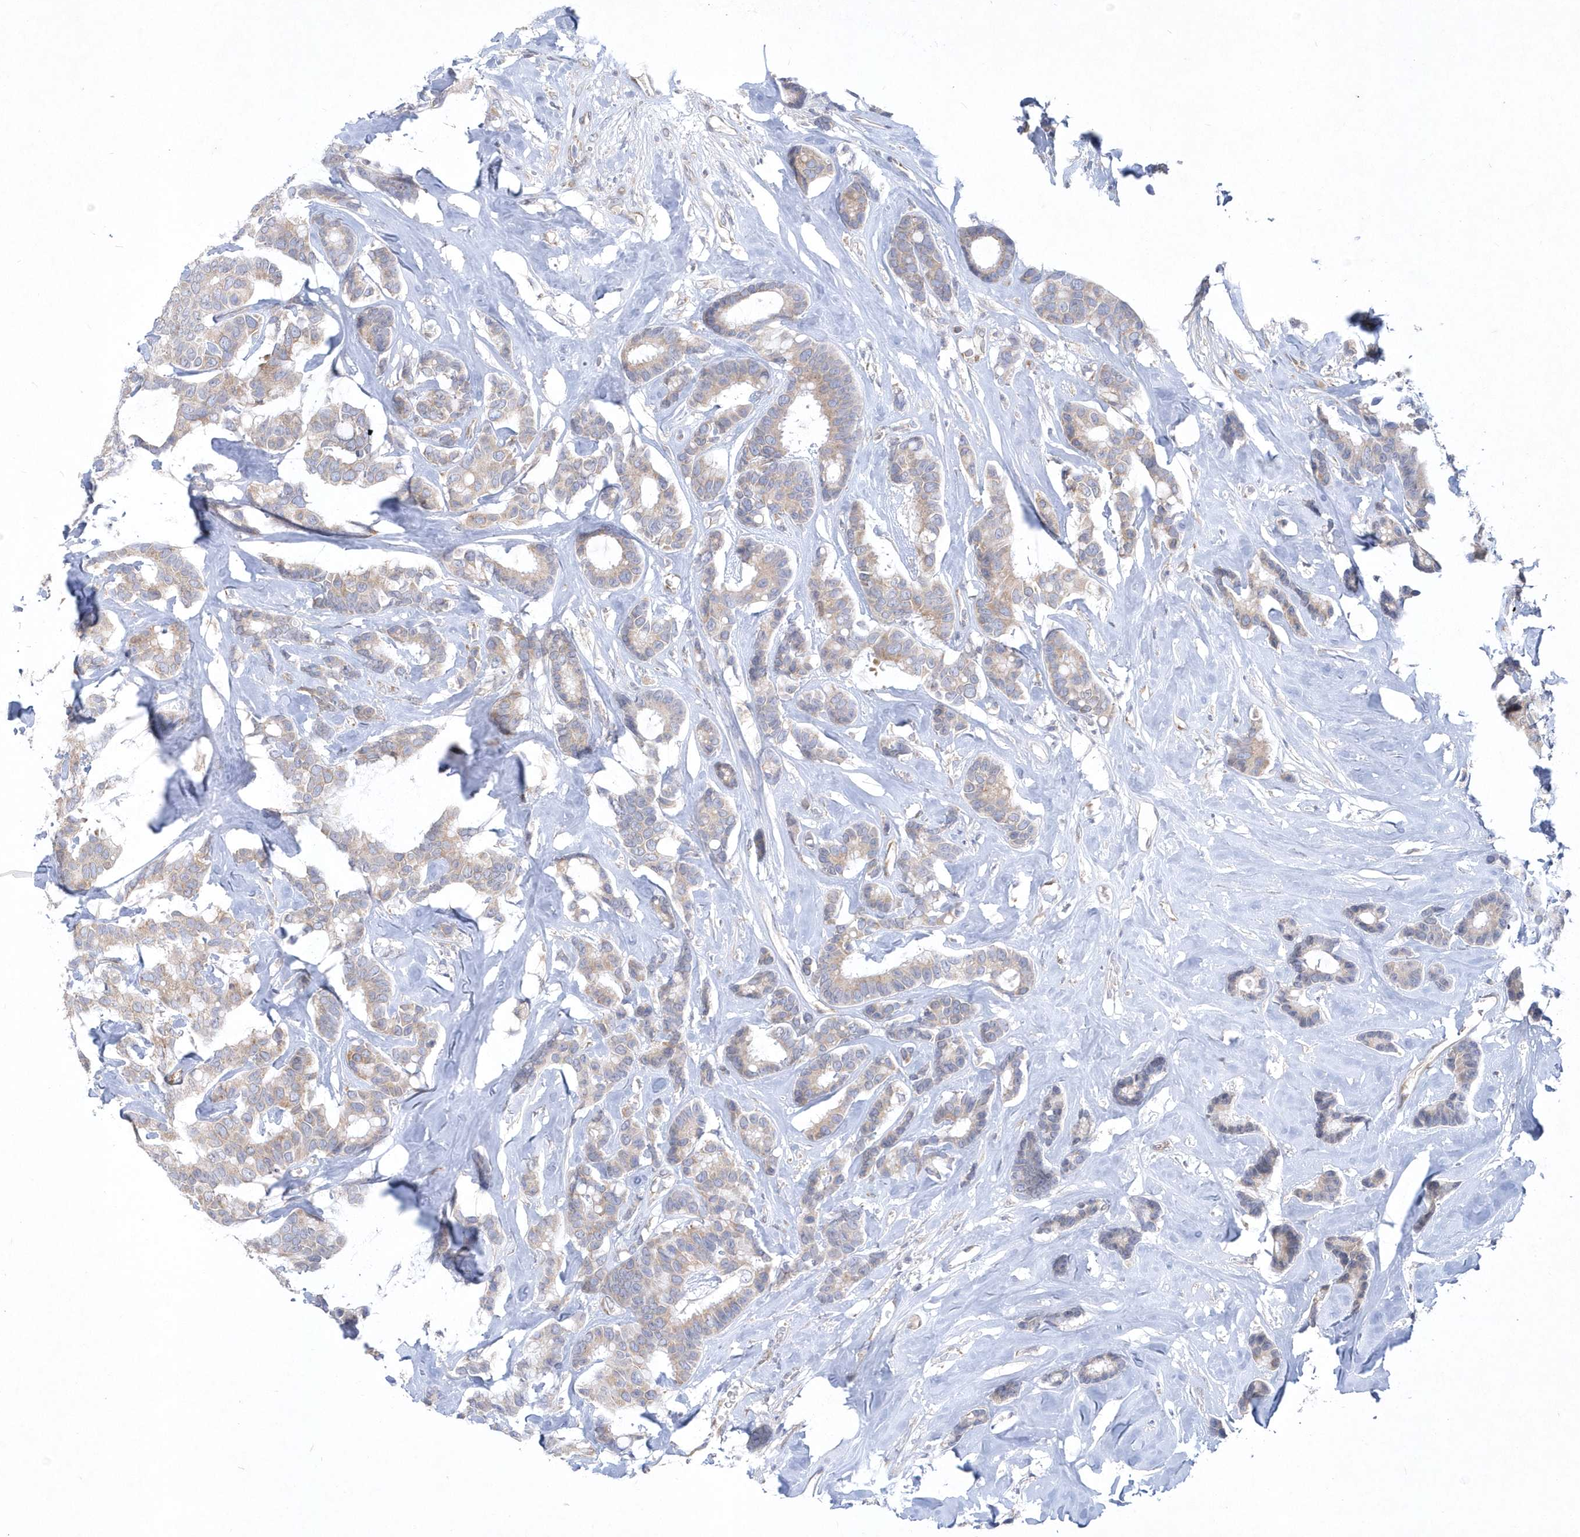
{"staining": {"intensity": "weak", "quantity": "25%-75%", "location": "cytoplasmic/membranous"}, "tissue": "breast cancer", "cell_type": "Tumor cells", "image_type": "cancer", "snomed": [{"axis": "morphology", "description": "Duct carcinoma"}, {"axis": "topography", "description": "Breast"}], "caption": "Immunohistochemical staining of human breast cancer (invasive ductal carcinoma) reveals low levels of weak cytoplasmic/membranous staining in about 25%-75% of tumor cells.", "gene": "DGAT1", "patient": {"sex": "female", "age": 87}}